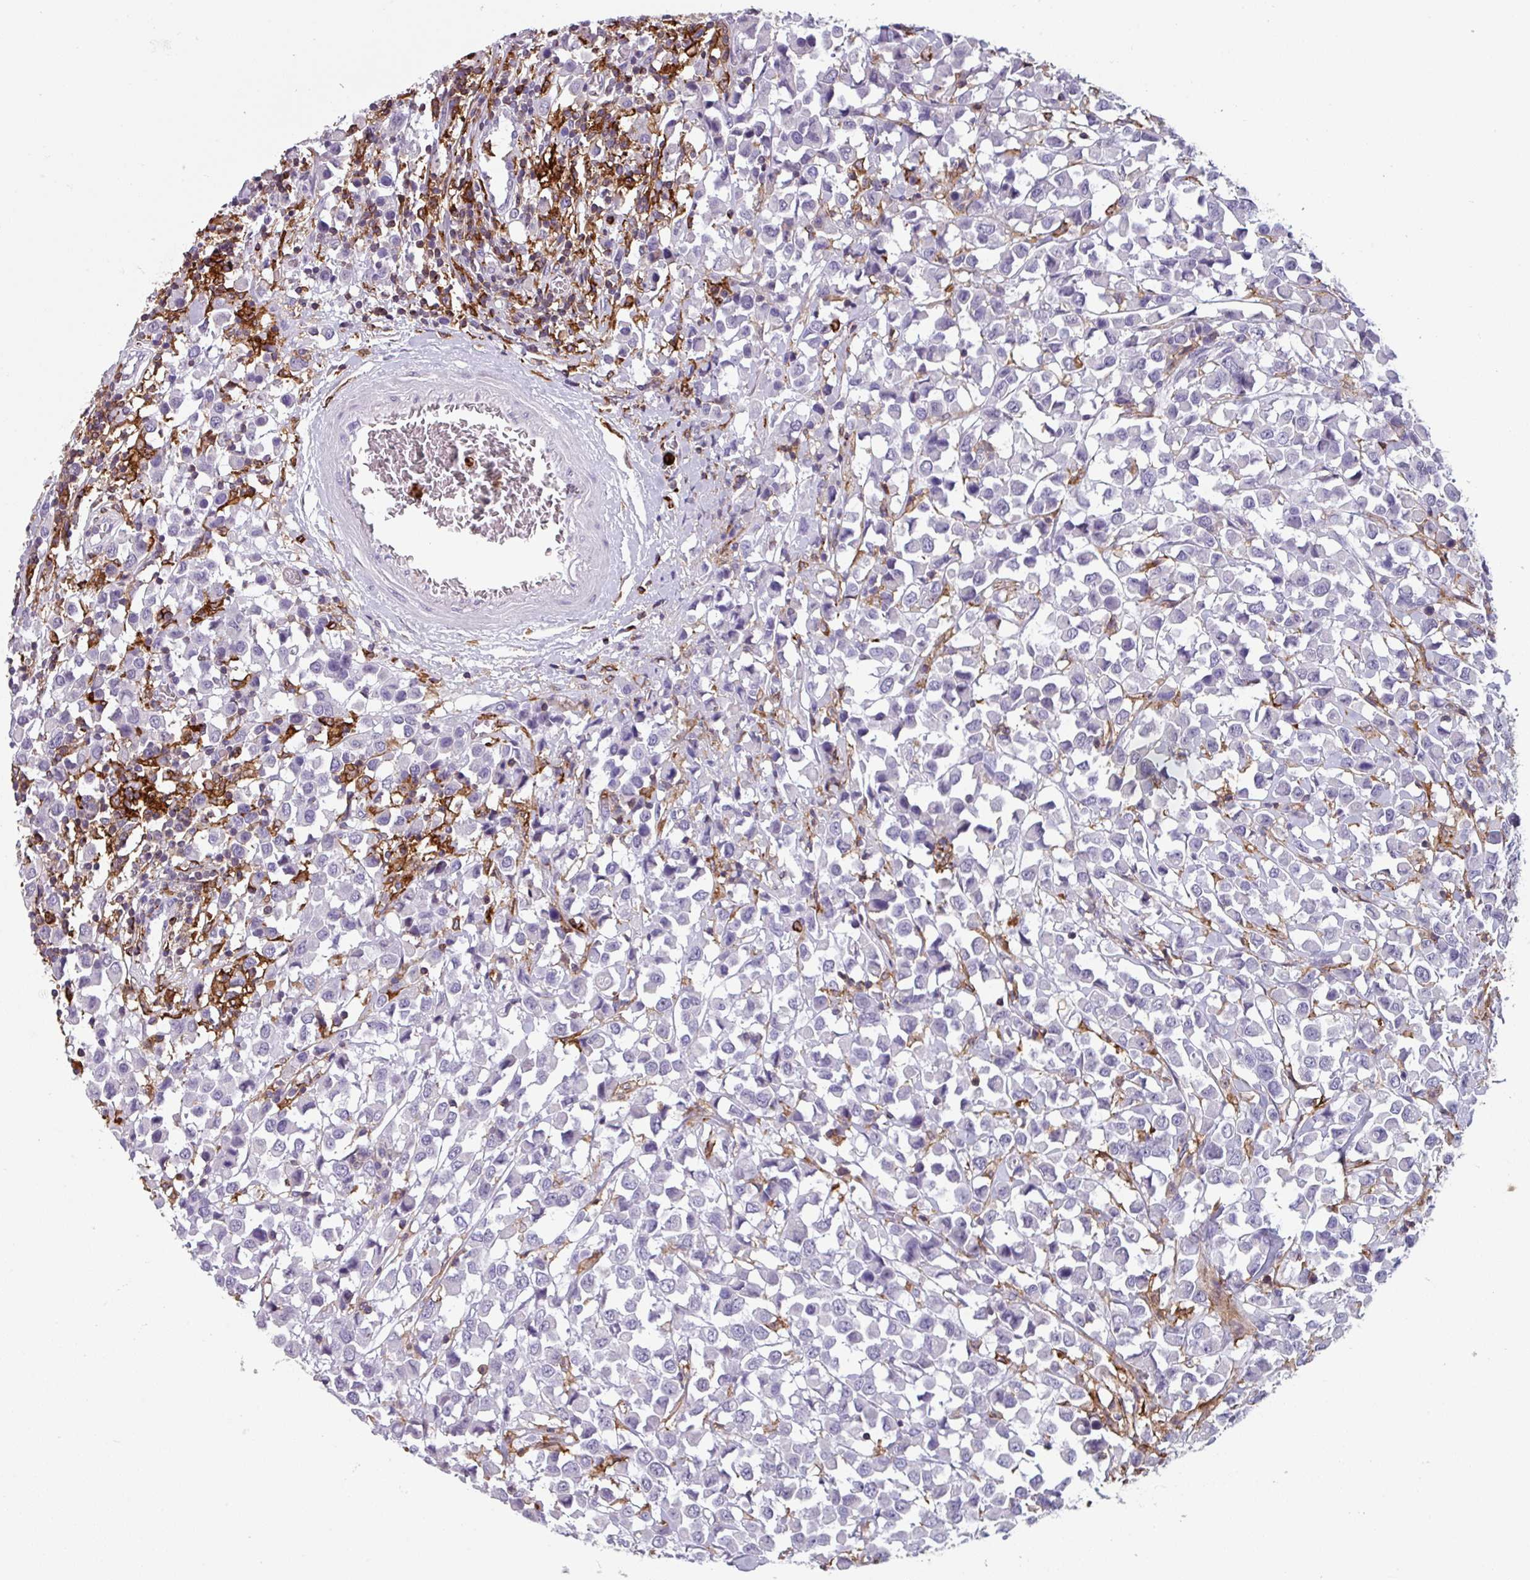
{"staining": {"intensity": "negative", "quantity": "none", "location": "none"}, "tissue": "breast cancer", "cell_type": "Tumor cells", "image_type": "cancer", "snomed": [{"axis": "morphology", "description": "Duct carcinoma"}, {"axis": "topography", "description": "Breast"}], "caption": "Tumor cells are negative for brown protein staining in breast infiltrating ductal carcinoma. Nuclei are stained in blue.", "gene": "EXOSC5", "patient": {"sex": "female", "age": 61}}